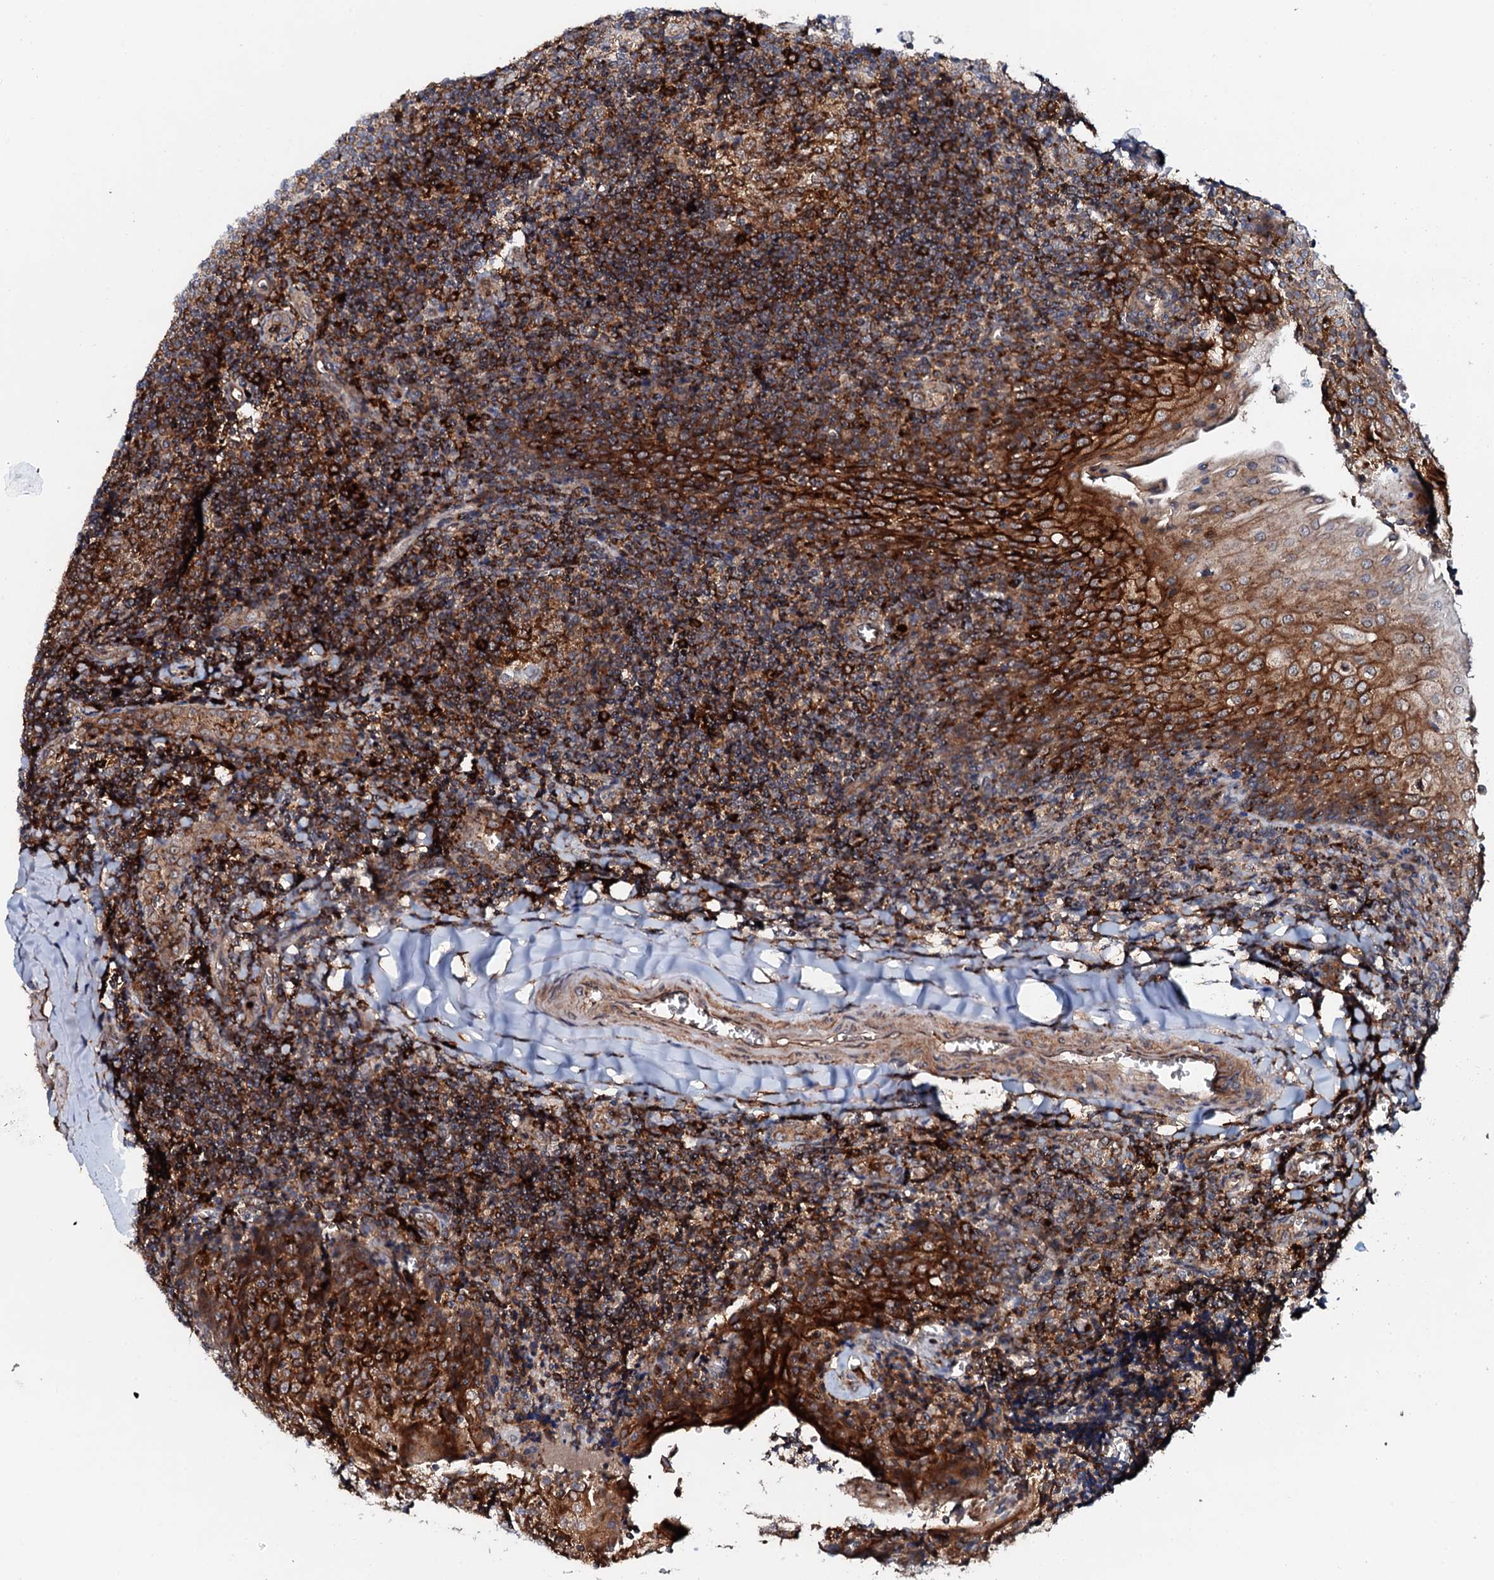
{"staining": {"intensity": "strong", "quantity": ">75%", "location": "cytoplasmic/membranous"}, "tissue": "tonsil", "cell_type": "Germinal center cells", "image_type": "normal", "snomed": [{"axis": "morphology", "description": "Normal tissue, NOS"}, {"axis": "topography", "description": "Tonsil"}], "caption": "This image demonstrates immunohistochemistry (IHC) staining of unremarkable tonsil, with high strong cytoplasmic/membranous positivity in approximately >75% of germinal center cells.", "gene": "VAMP8", "patient": {"sex": "male", "age": 27}}